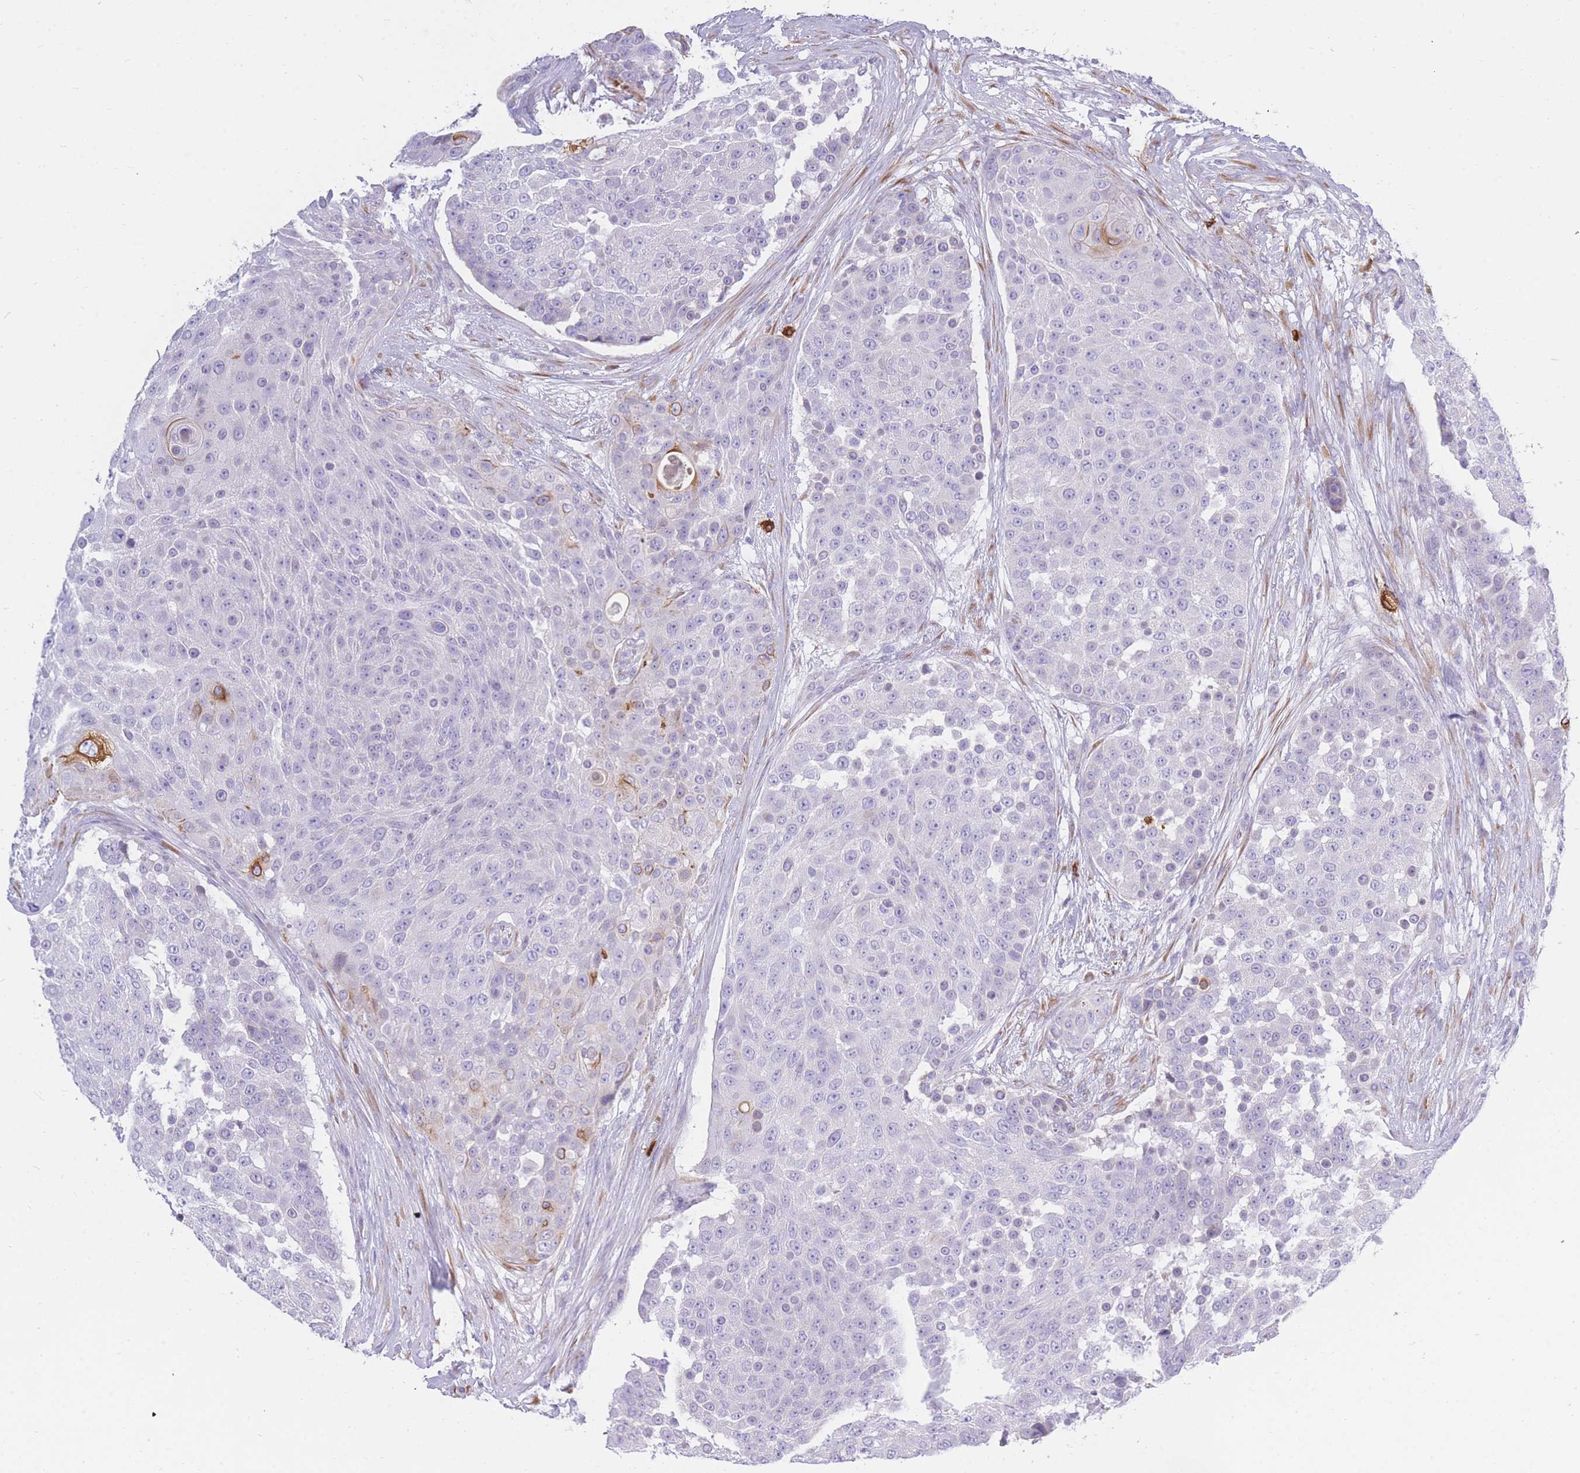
{"staining": {"intensity": "strong", "quantity": "<25%", "location": "cytoplasmic/membranous"}, "tissue": "urothelial cancer", "cell_type": "Tumor cells", "image_type": "cancer", "snomed": [{"axis": "morphology", "description": "Urothelial carcinoma, High grade"}, {"axis": "topography", "description": "Urinary bladder"}], "caption": "A brown stain labels strong cytoplasmic/membranous staining of a protein in human high-grade urothelial carcinoma tumor cells.", "gene": "TPSD1", "patient": {"sex": "female", "age": 63}}